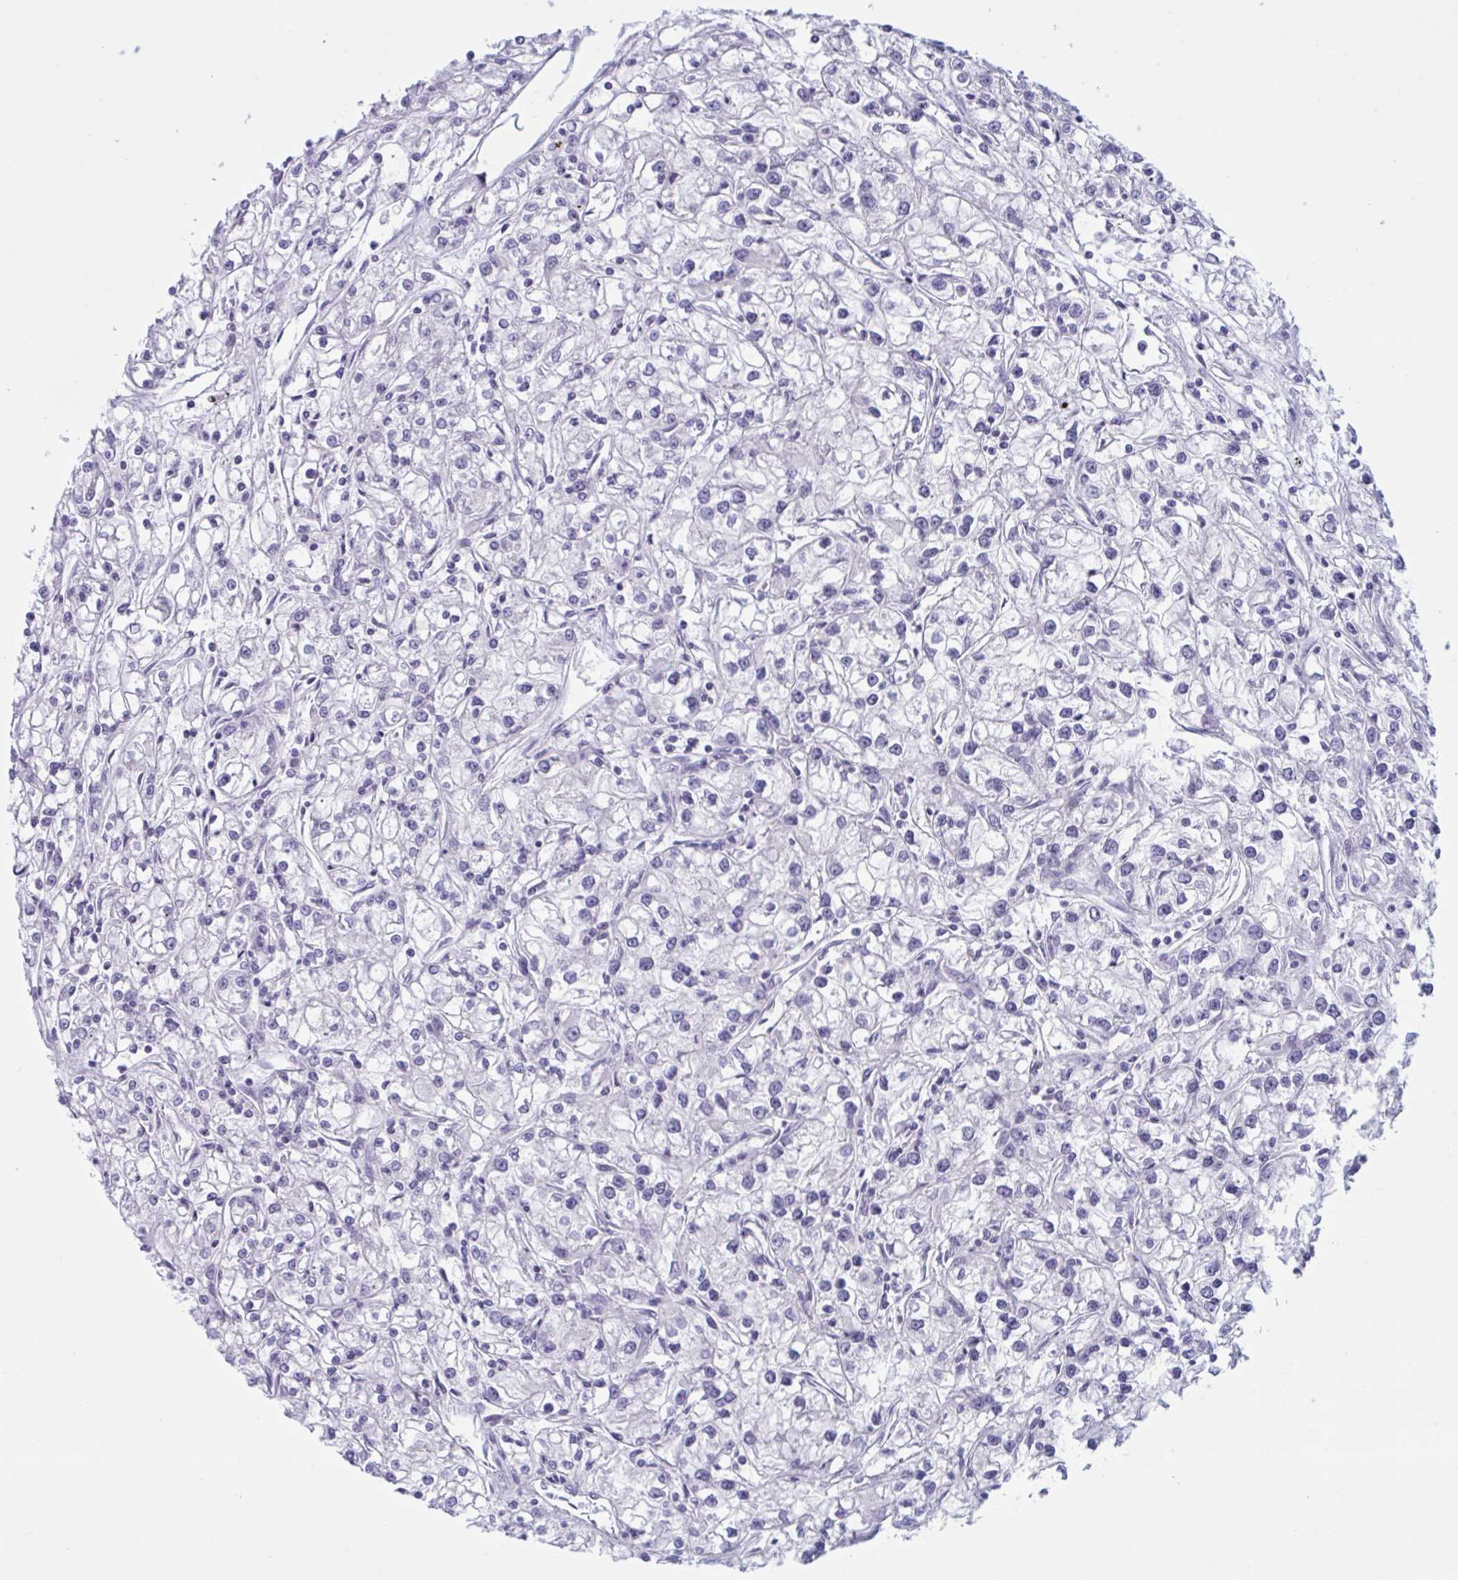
{"staining": {"intensity": "negative", "quantity": "none", "location": "none"}, "tissue": "renal cancer", "cell_type": "Tumor cells", "image_type": "cancer", "snomed": [{"axis": "morphology", "description": "Adenocarcinoma, NOS"}, {"axis": "topography", "description": "Kidney"}], "caption": "Adenocarcinoma (renal) stained for a protein using immunohistochemistry reveals no staining tumor cells.", "gene": "NAA30", "patient": {"sex": "female", "age": 59}}